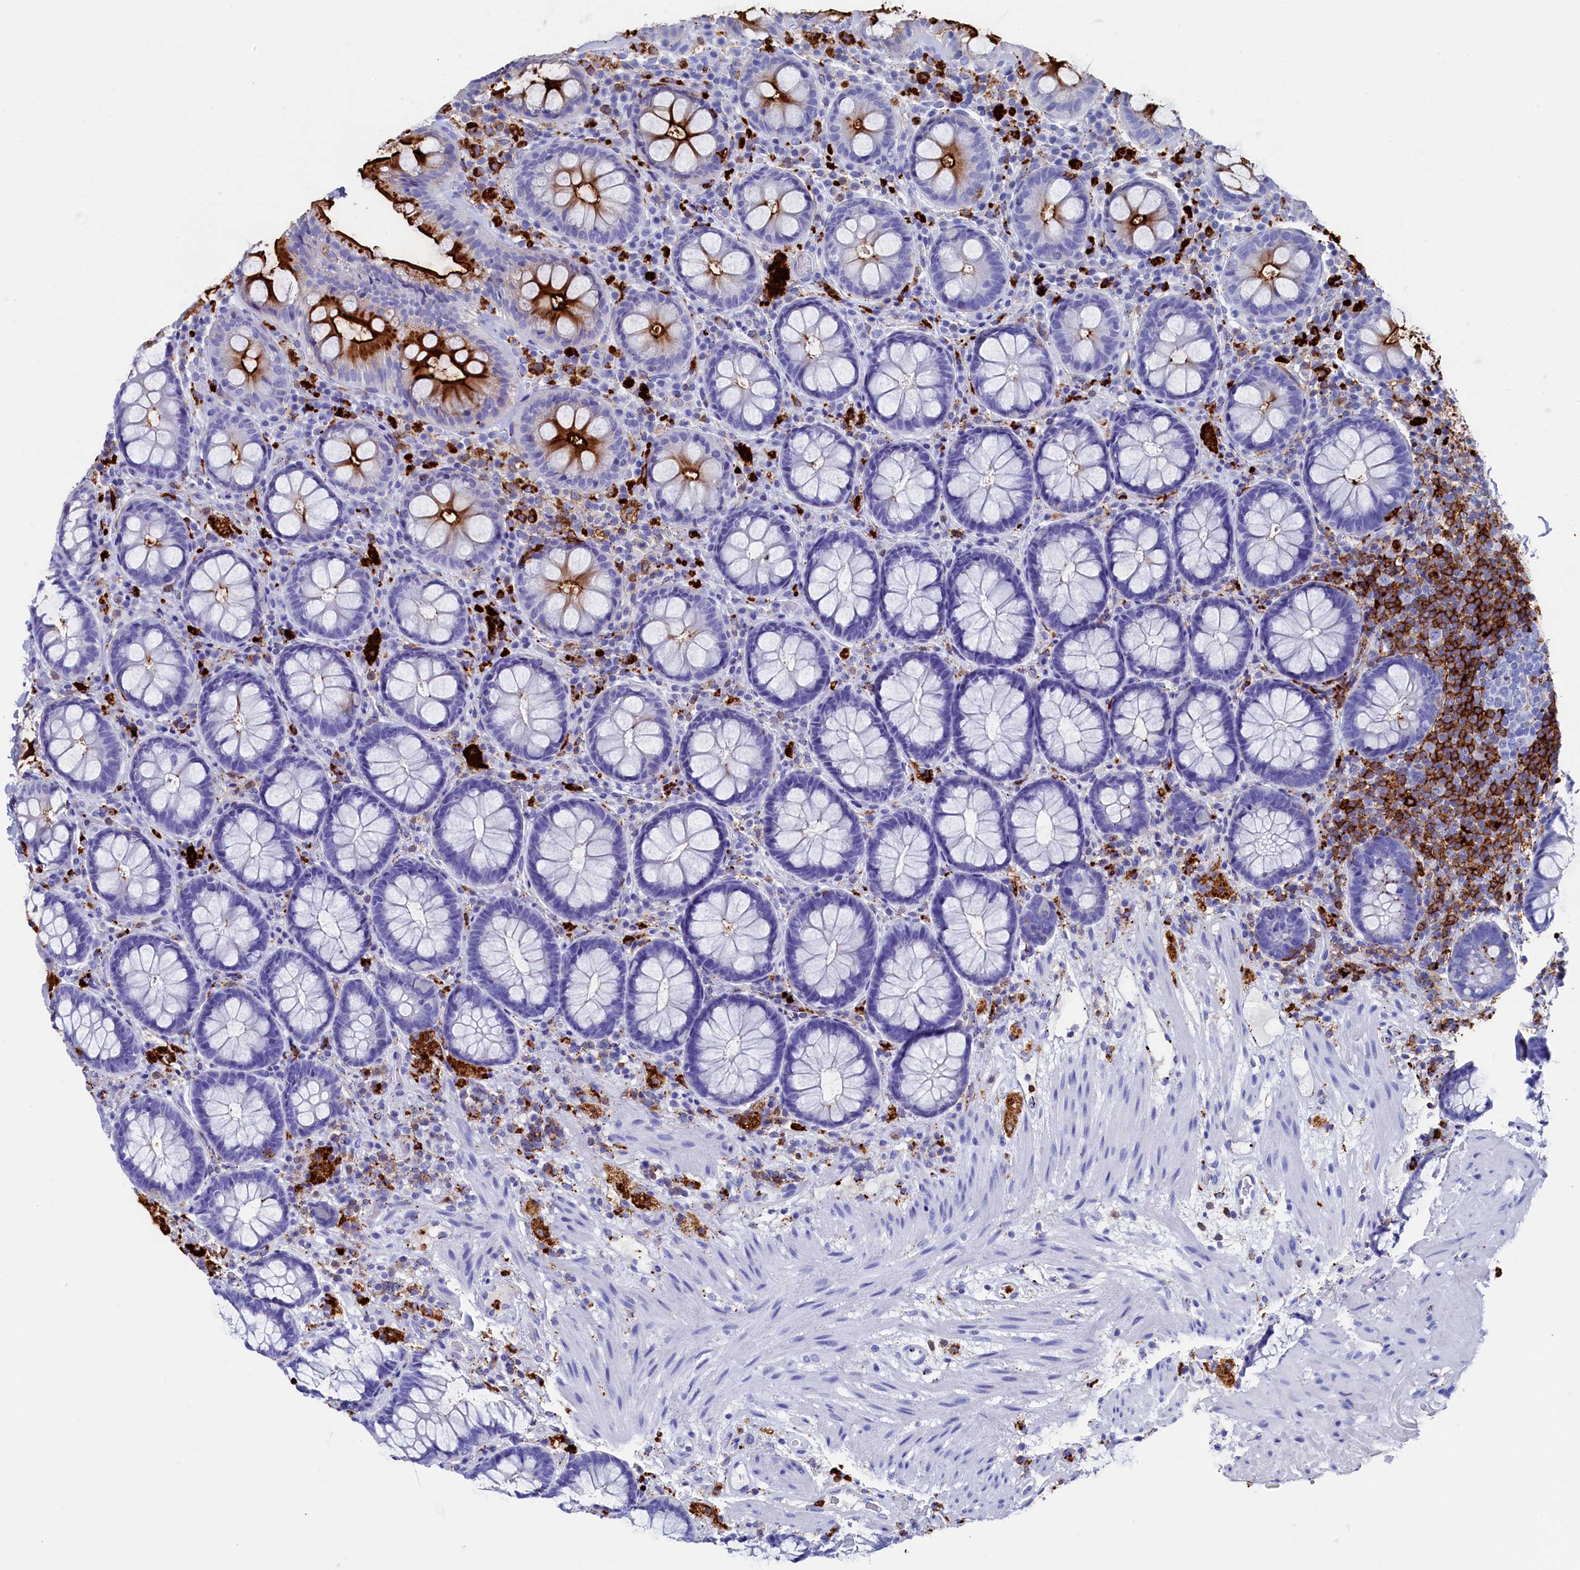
{"staining": {"intensity": "strong", "quantity": "<25%", "location": "cytoplasmic/membranous"}, "tissue": "rectum", "cell_type": "Glandular cells", "image_type": "normal", "snomed": [{"axis": "morphology", "description": "Normal tissue, NOS"}, {"axis": "topography", "description": "Rectum"}], "caption": "IHC micrograph of benign rectum: rectum stained using IHC shows medium levels of strong protein expression localized specifically in the cytoplasmic/membranous of glandular cells, appearing as a cytoplasmic/membranous brown color.", "gene": "PLAC8", "patient": {"sex": "male", "age": 83}}